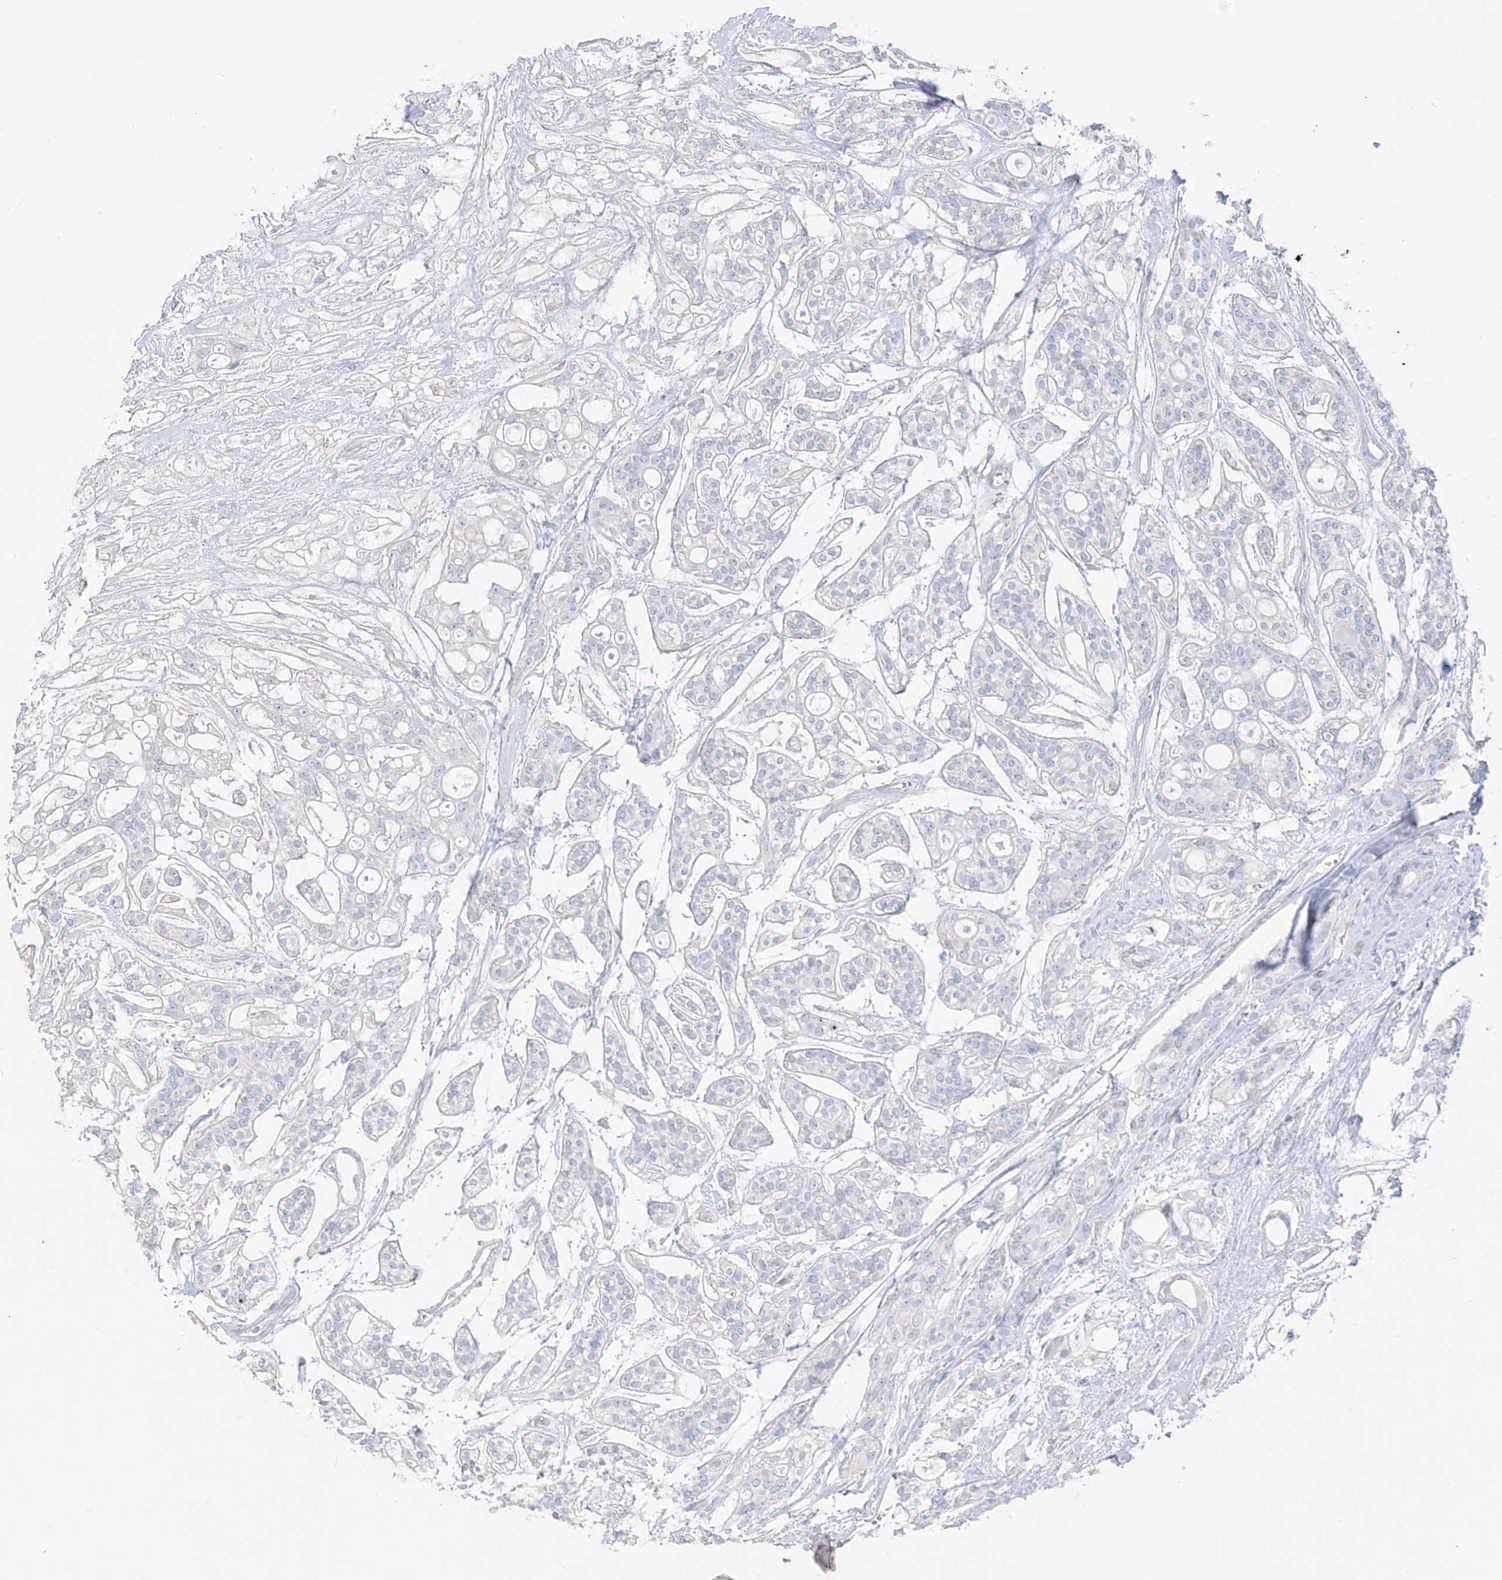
{"staining": {"intensity": "negative", "quantity": "none", "location": "none"}, "tissue": "head and neck cancer", "cell_type": "Tumor cells", "image_type": "cancer", "snomed": [{"axis": "morphology", "description": "Adenocarcinoma, NOS"}, {"axis": "topography", "description": "Head-Neck"}], "caption": "Tumor cells are negative for brown protein staining in adenocarcinoma (head and neck).", "gene": "ASPRV1", "patient": {"sex": "male", "age": 66}}